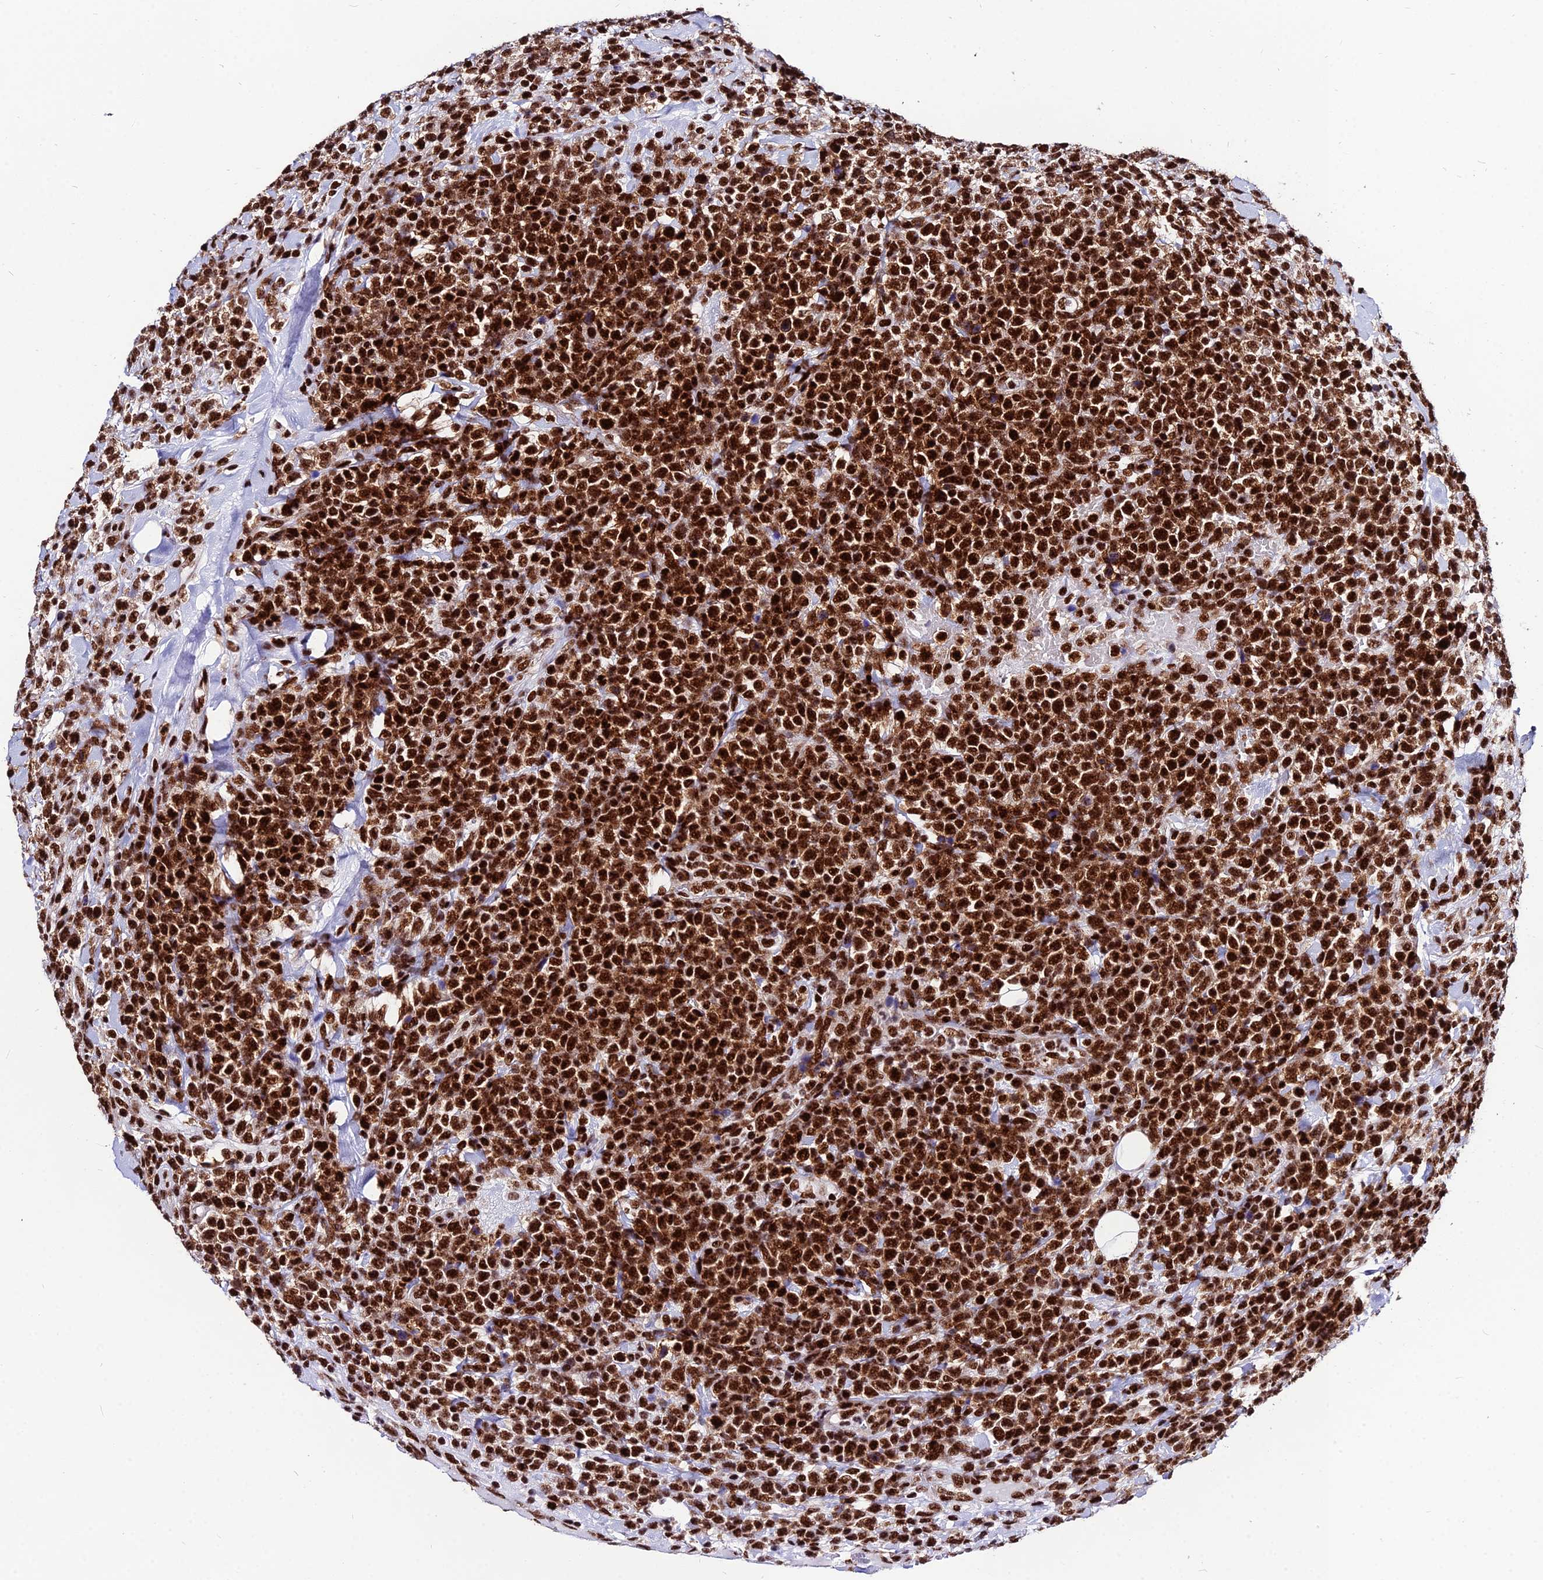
{"staining": {"intensity": "strong", "quantity": ">75%", "location": "nuclear"}, "tissue": "lymphoma", "cell_type": "Tumor cells", "image_type": "cancer", "snomed": [{"axis": "morphology", "description": "Malignant lymphoma, non-Hodgkin's type, High grade"}, {"axis": "topography", "description": "Colon"}], "caption": "A histopathology image of human lymphoma stained for a protein reveals strong nuclear brown staining in tumor cells.", "gene": "HNRNPH1", "patient": {"sex": "female", "age": 53}}